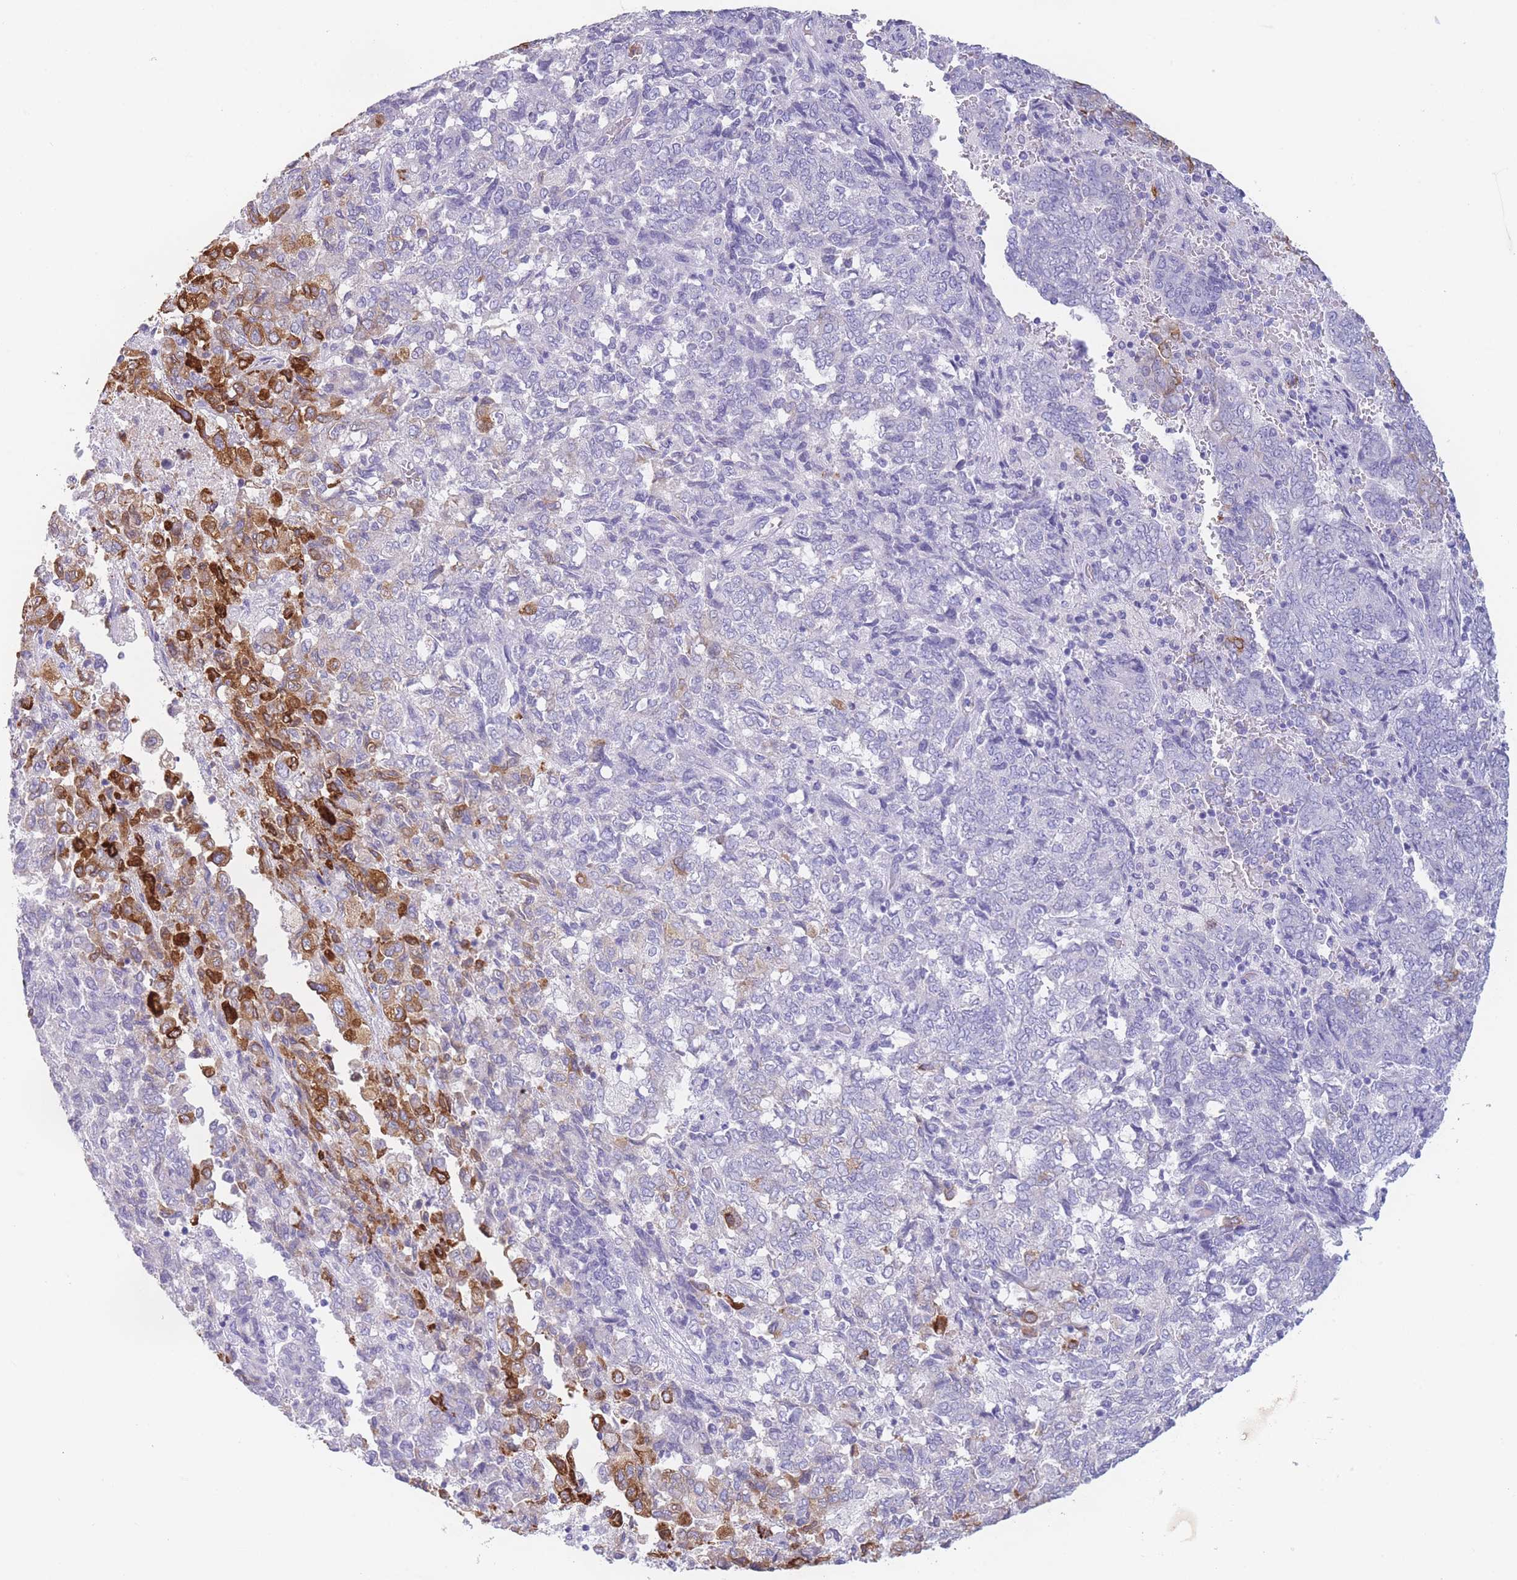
{"staining": {"intensity": "strong", "quantity": "<25%", "location": "cytoplasmic/membranous"}, "tissue": "endometrial cancer", "cell_type": "Tumor cells", "image_type": "cancer", "snomed": [{"axis": "morphology", "description": "Adenocarcinoma, NOS"}, {"axis": "topography", "description": "Endometrium"}], "caption": "Tumor cells exhibit strong cytoplasmic/membranous staining in about <25% of cells in endometrial adenocarcinoma.", "gene": "ZNF627", "patient": {"sex": "female", "age": 80}}